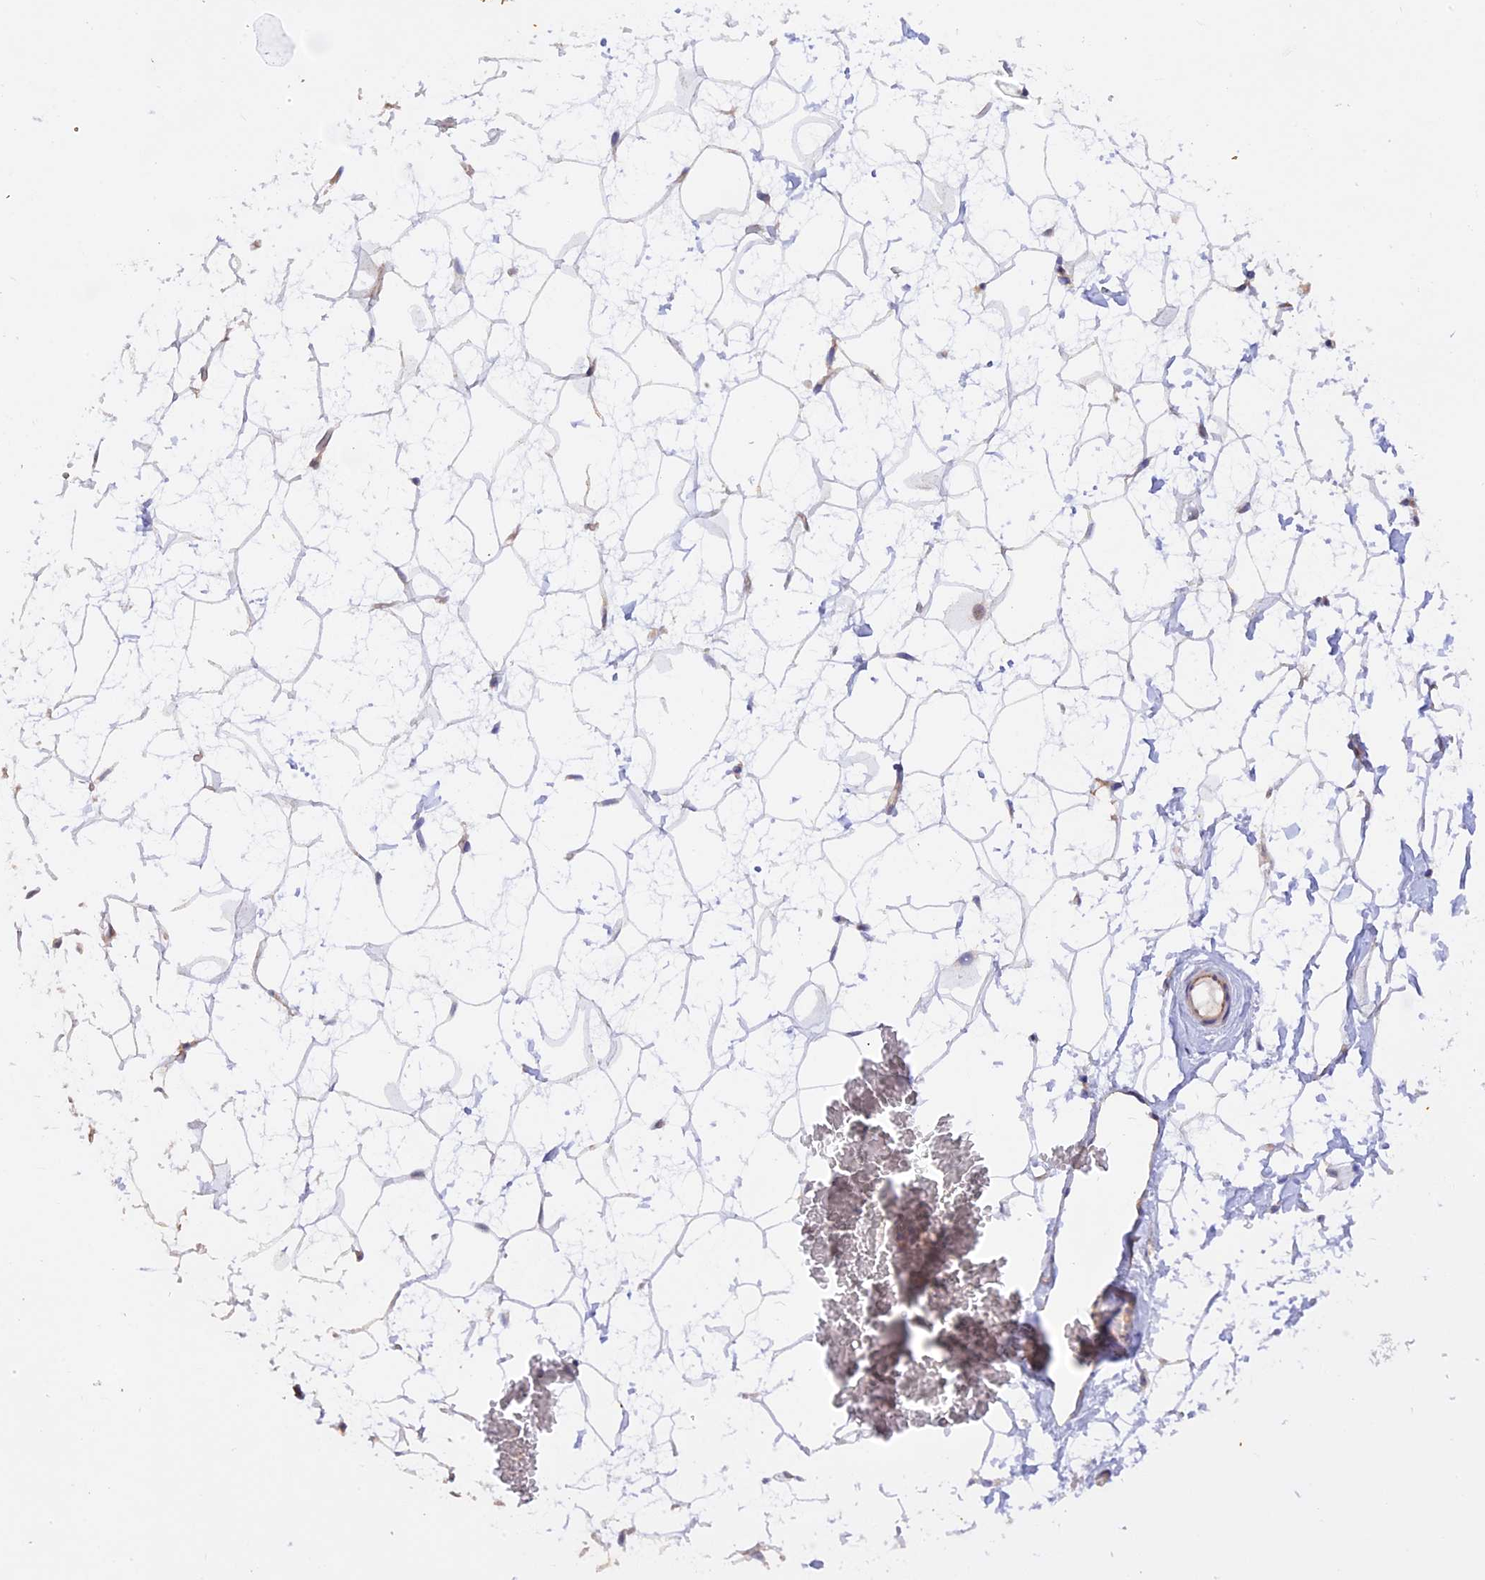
{"staining": {"intensity": "negative", "quantity": "none", "location": "none"}, "tissue": "breast", "cell_type": "Adipocytes", "image_type": "normal", "snomed": [{"axis": "morphology", "description": "Normal tissue, NOS"}, {"axis": "morphology", "description": "Adenoma, NOS"}, {"axis": "topography", "description": "Breast"}], "caption": "DAB (3,3'-diaminobenzidine) immunohistochemical staining of benign breast reveals no significant expression in adipocytes.", "gene": "HYCC1", "patient": {"sex": "female", "age": 23}}